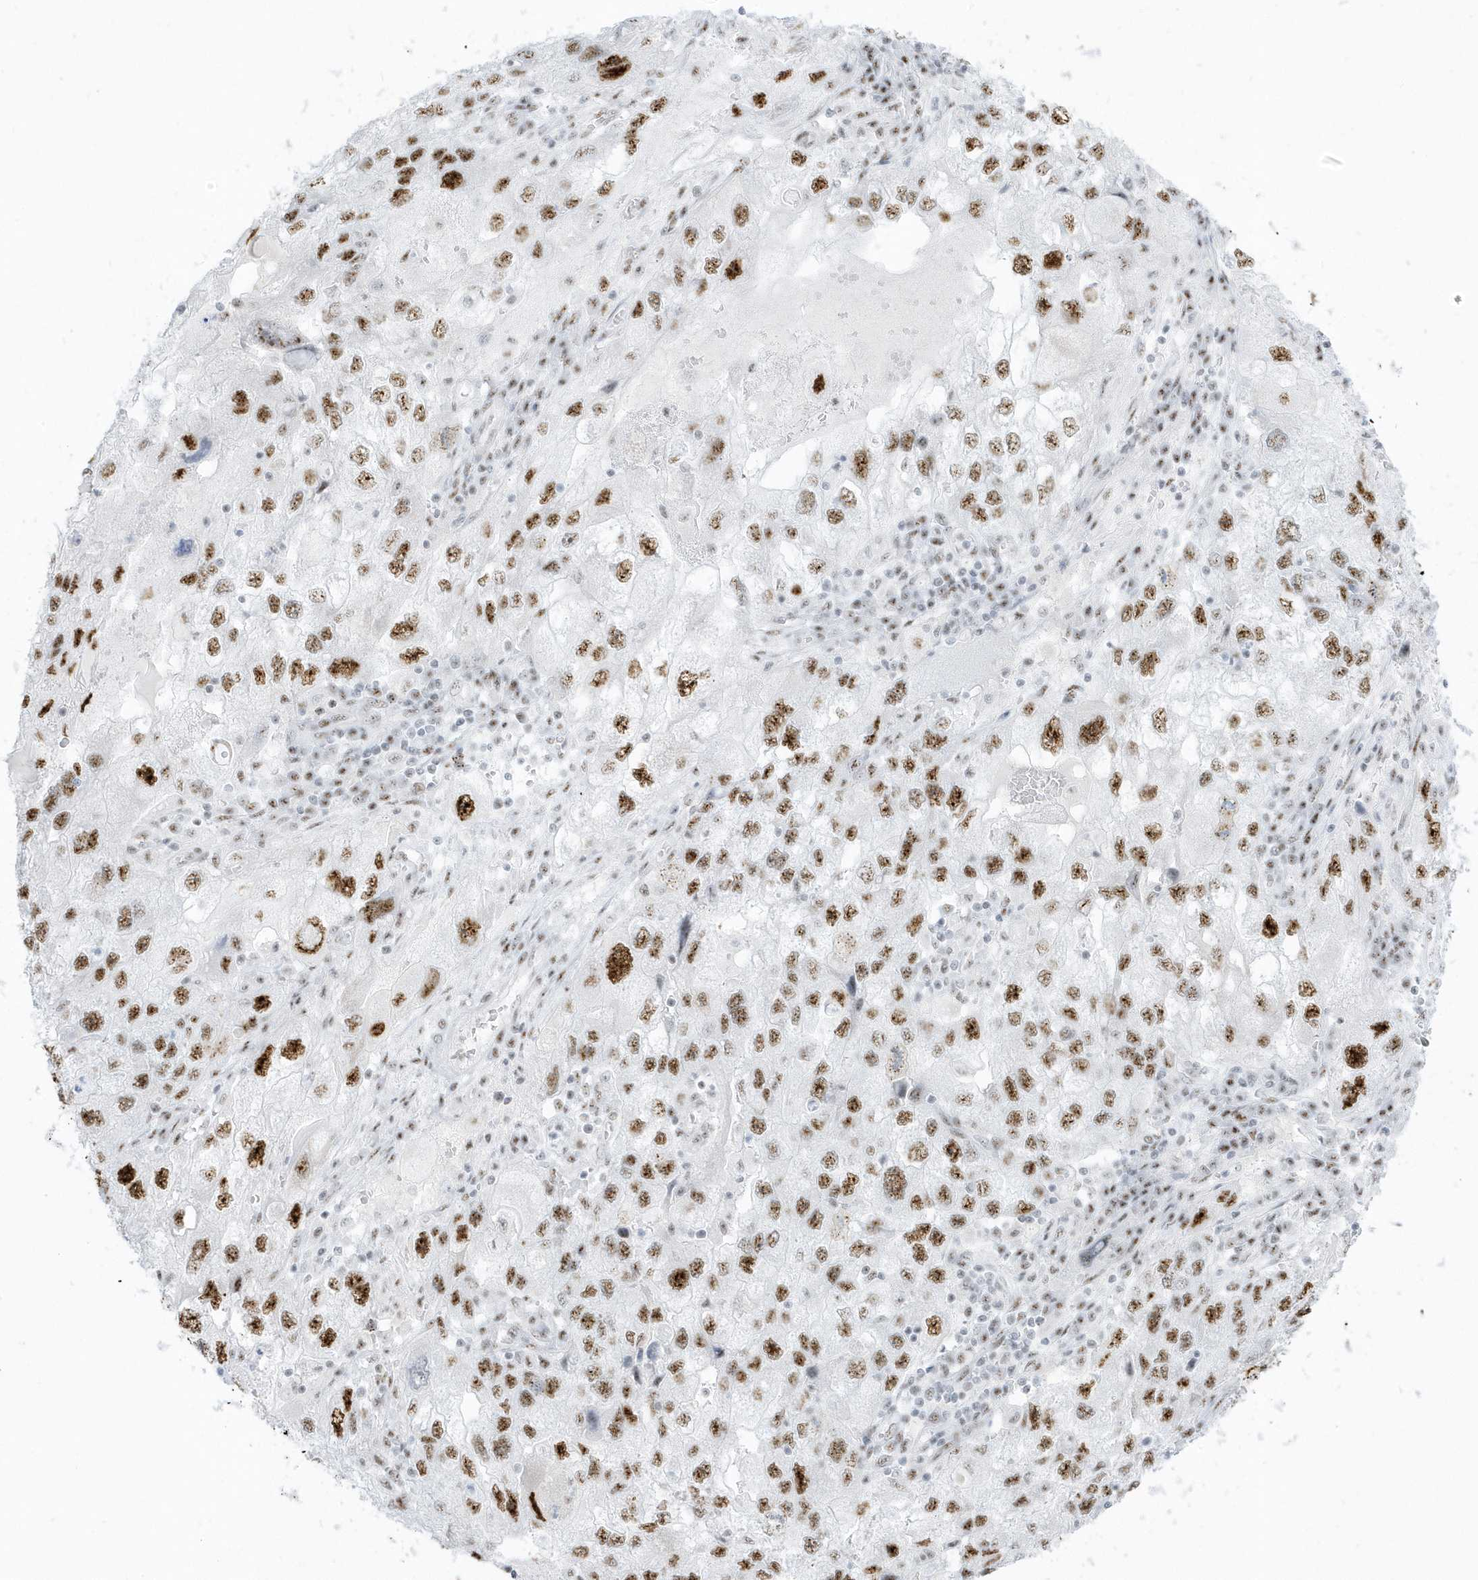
{"staining": {"intensity": "moderate", "quantity": ">75%", "location": "nuclear"}, "tissue": "endometrial cancer", "cell_type": "Tumor cells", "image_type": "cancer", "snomed": [{"axis": "morphology", "description": "Adenocarcinoma, NOS"}, {"axis": "topography", "description": "Endometrium"}], "caption": "Protein analysis of endometrial adenocarcinoma tissue shows moderate nuclear expression in approximately >75% of tumor cells. The protein is stained brown, and the nuclei are stained in blue (DAB IHC with brightfield microscopy, high magnification).", "gene": "PLEKHN1", "patient": {"sex": "female", "age": 49}}